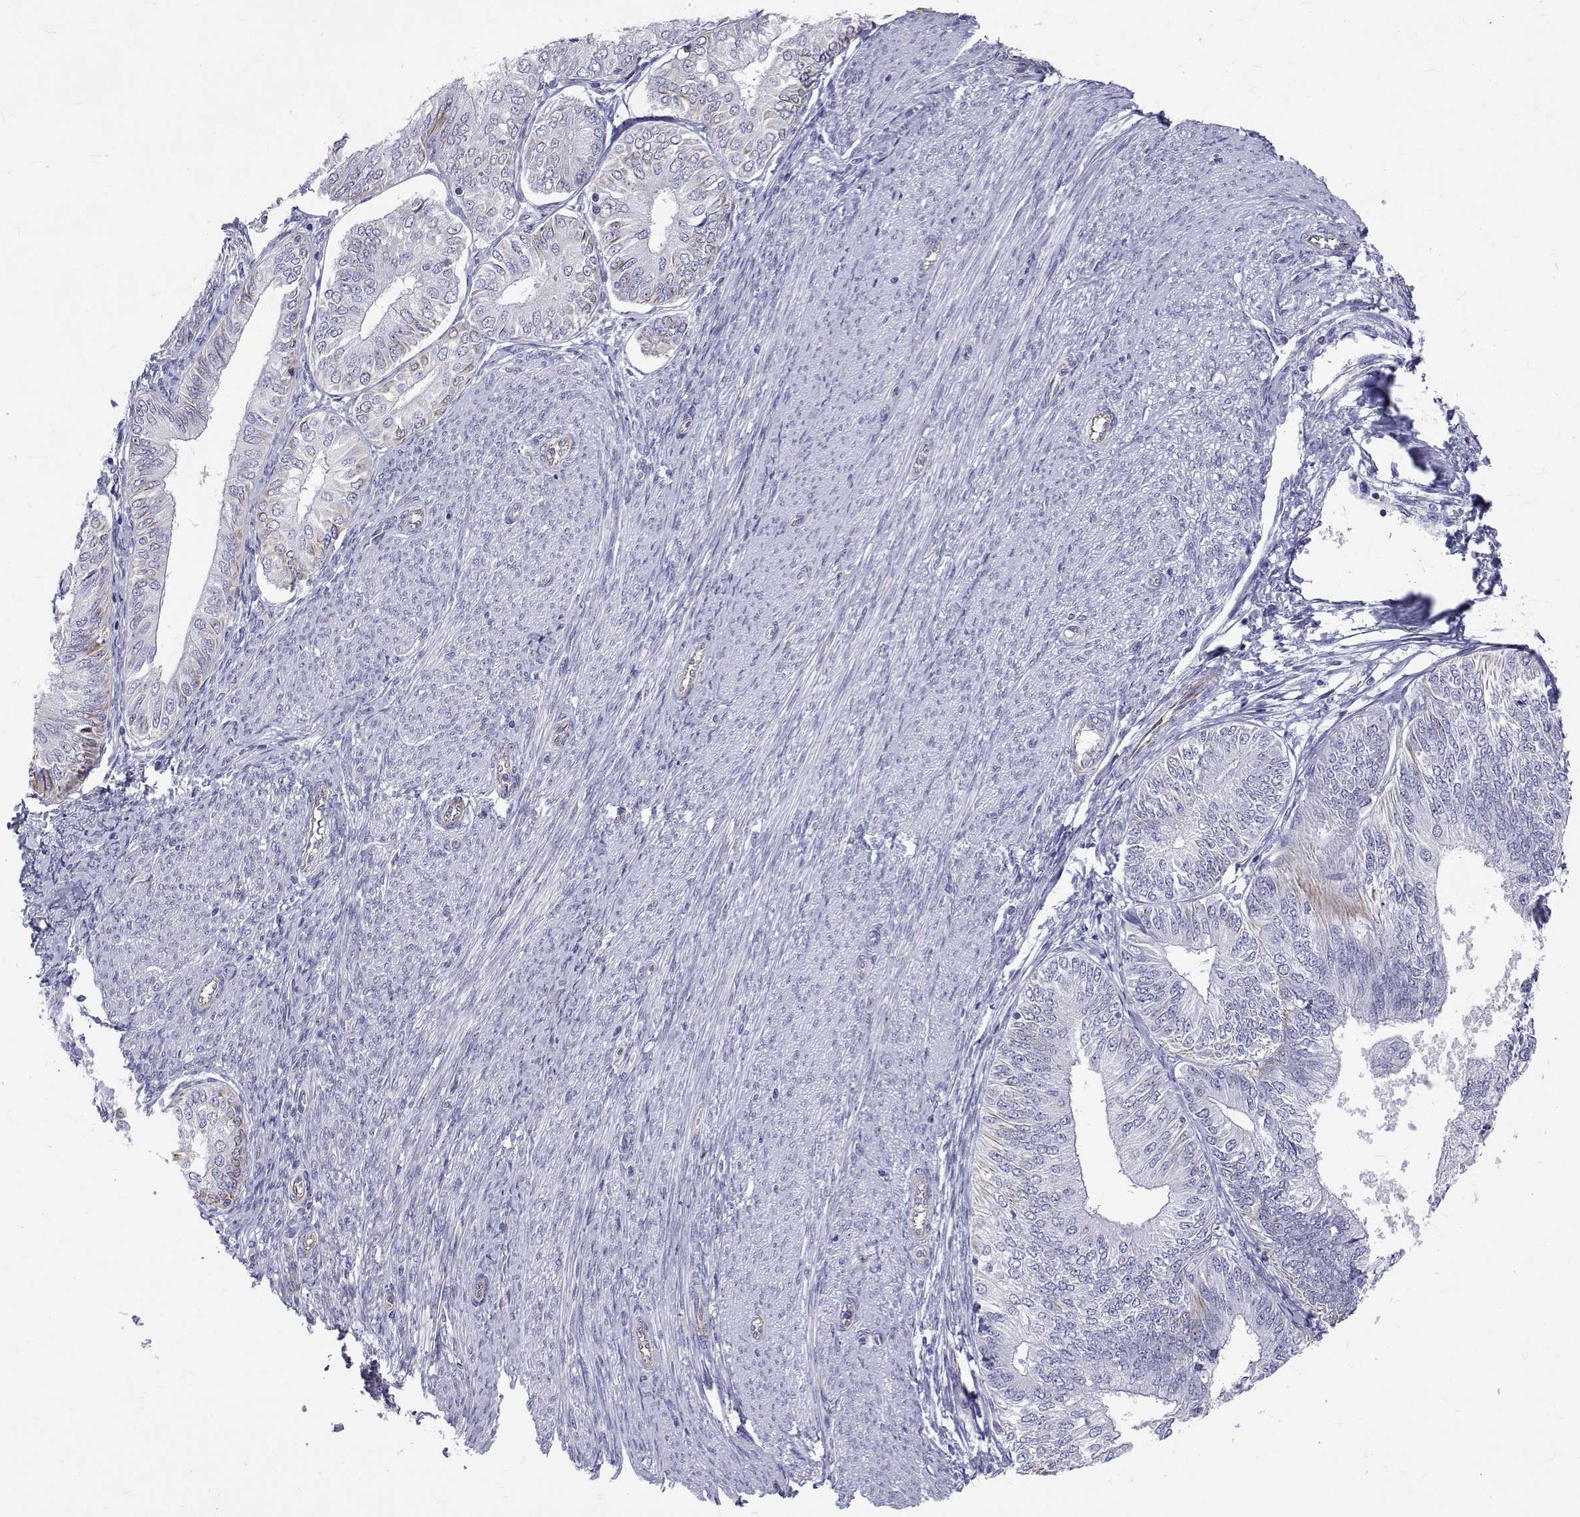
{"staining": {"intensity": "negative", "quantity": "none", "location": "none"}, "tissue": "endometrial cancer", "cell_type": "Tumor cells", "image_type": "cancer", "snomed": [{"axis": "morphology", "description": "Adenocarcinoma, NOS"}, {"axis": "topography", "description": "Endometrium"}], "caption": "Tumor cells show no significant positivity in endometrial adenocarcinoma.", "gene": "OPRPN", "patient": {"sex": "female", "age": 58}}